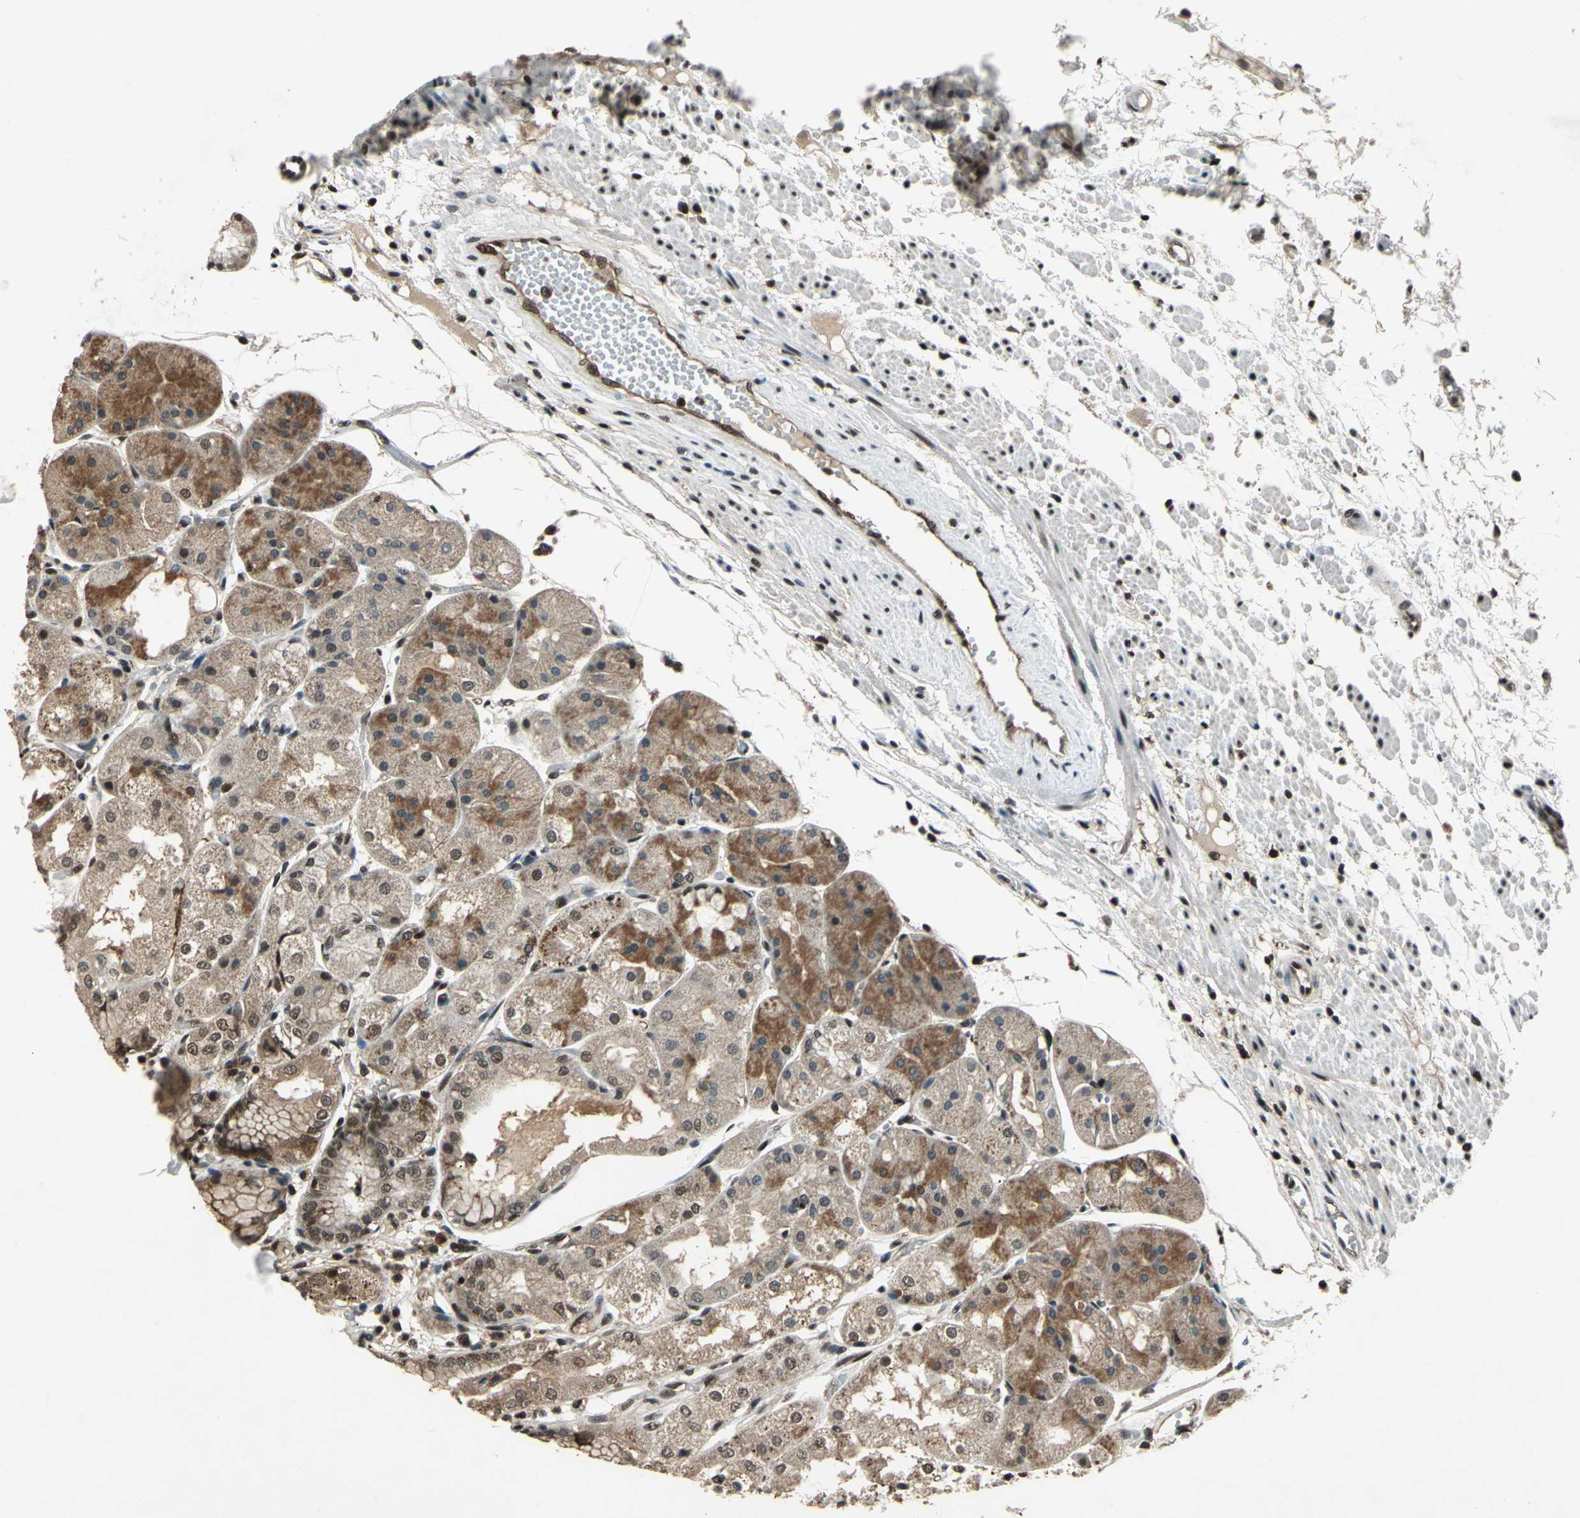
{"staining": {"intensity": "moderate", "quantity": "25%-75%", "location": "cytoplasmic/membranous,nuclear"}, "tissue": "stomach", "cell_type": "Glandular cells", "image_type": "normal", "snomed": [{"axis": "morphology", "description": "Normal tissue, NOS"}, {"axis": "topography", "description": "Stomach, upper"}], "caption": "Brown immunohistochemical staining in benign human stomach demonstrates moderate cytoplasmic/membranous,nuclear staining in approximately 25%-75% of glandular cells. The protein is shown in brown color, while the nuclei are stained blue.", "gene": "NR2C2", "patient": {"sex": "male", "age": 72}}